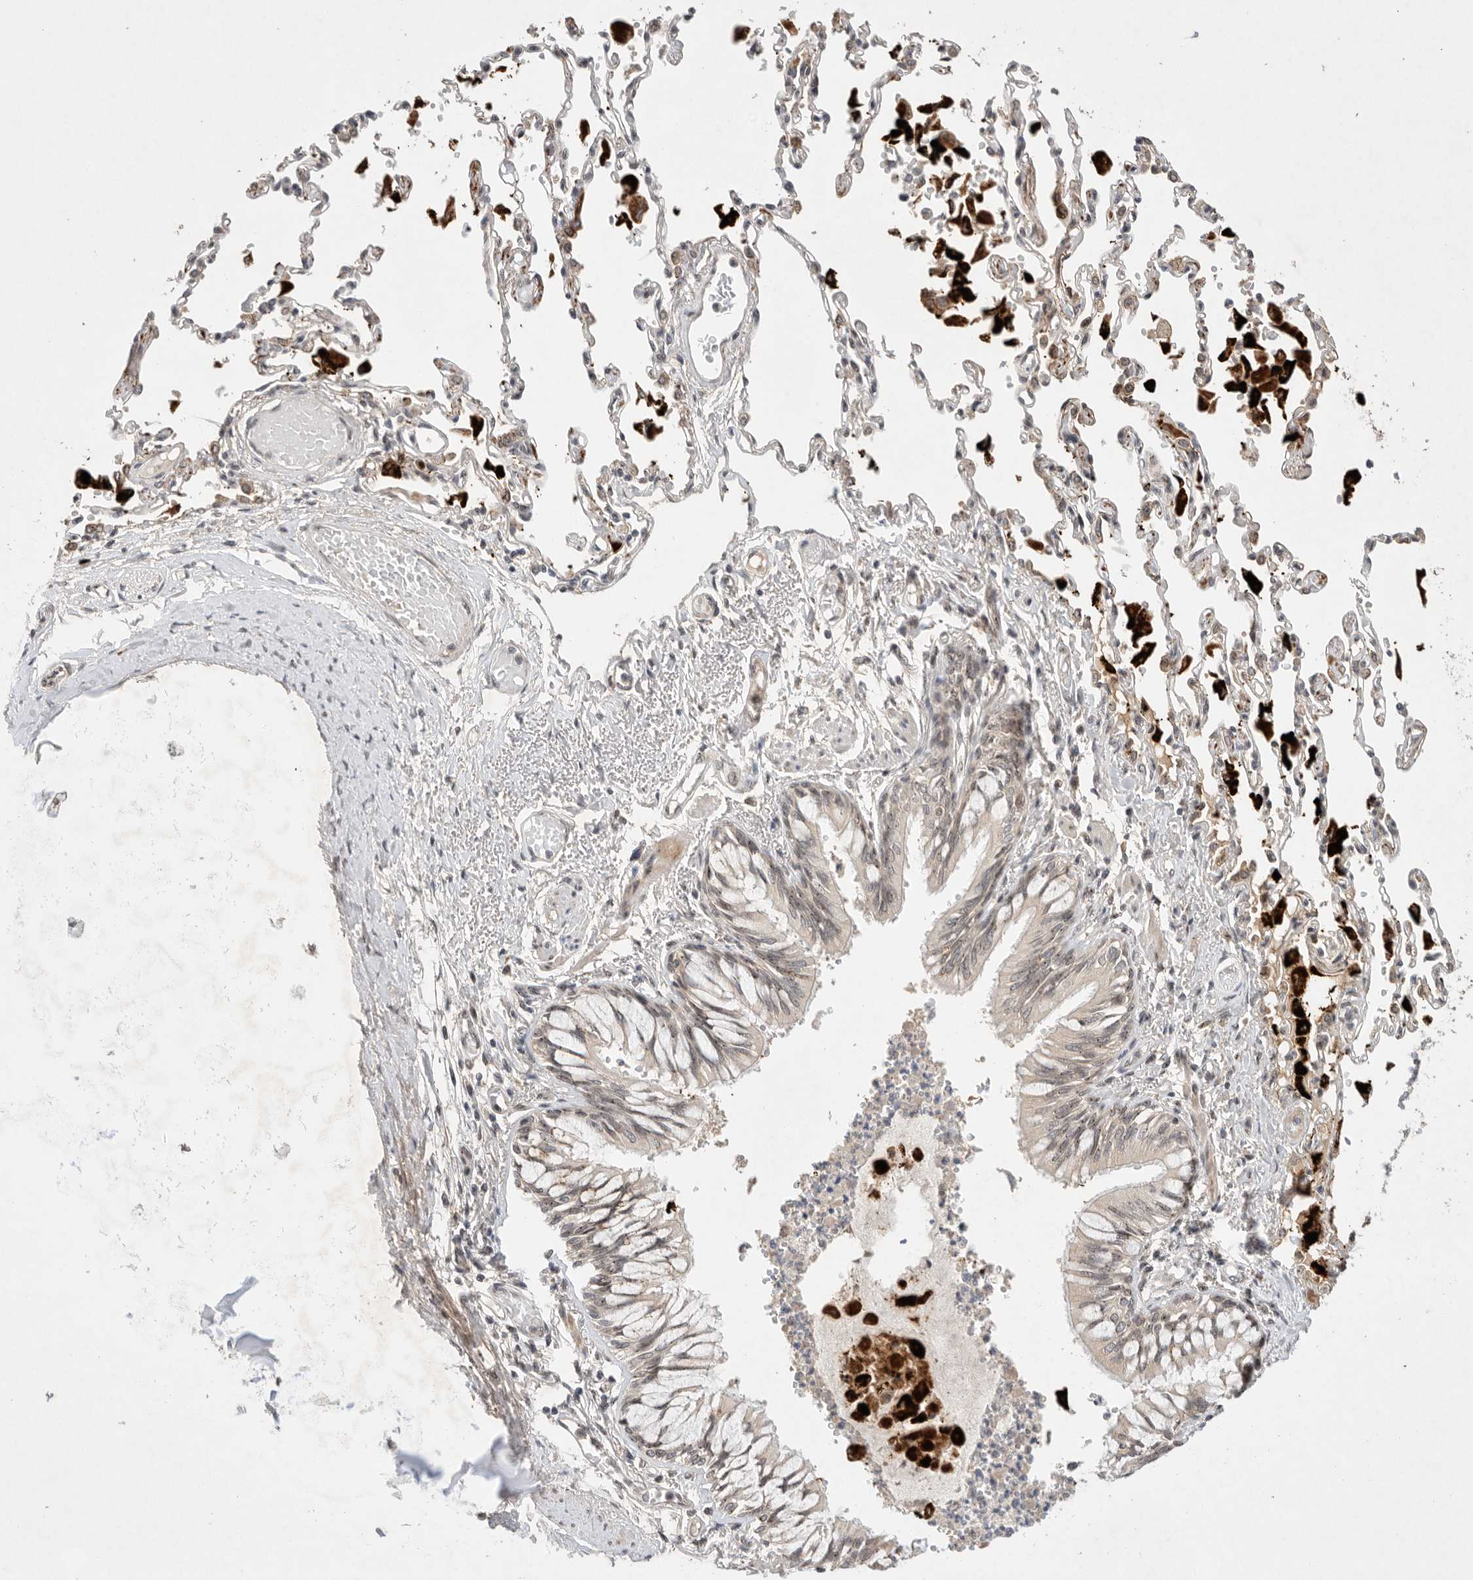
{"staining": {"intensity": "moderate", "quantity": ">75%", "location": "cytoplasmic/membranous,nuclear"}, "tissue": "bronchus", "cell_type": "Respiratory epithelial cells", "image_type": "normal", "snomed": [{"axis": "morphology", "description": "Normal tissue, NOS"}, {"axis": "topography", "description": "Cartilage tissue"}, {"axis": "topography", "description": "Bronchus"}, {"axis": "topography", "description": "Lung"}], "caption": "A brown stain shows moderate cytoplasmic/membranous,nuclear staining of a protein in respiratory epithelial cells of unremarkable human bronchus.", "gene": "LEMD3", "patient": {"sex": "female", "age": 49}}